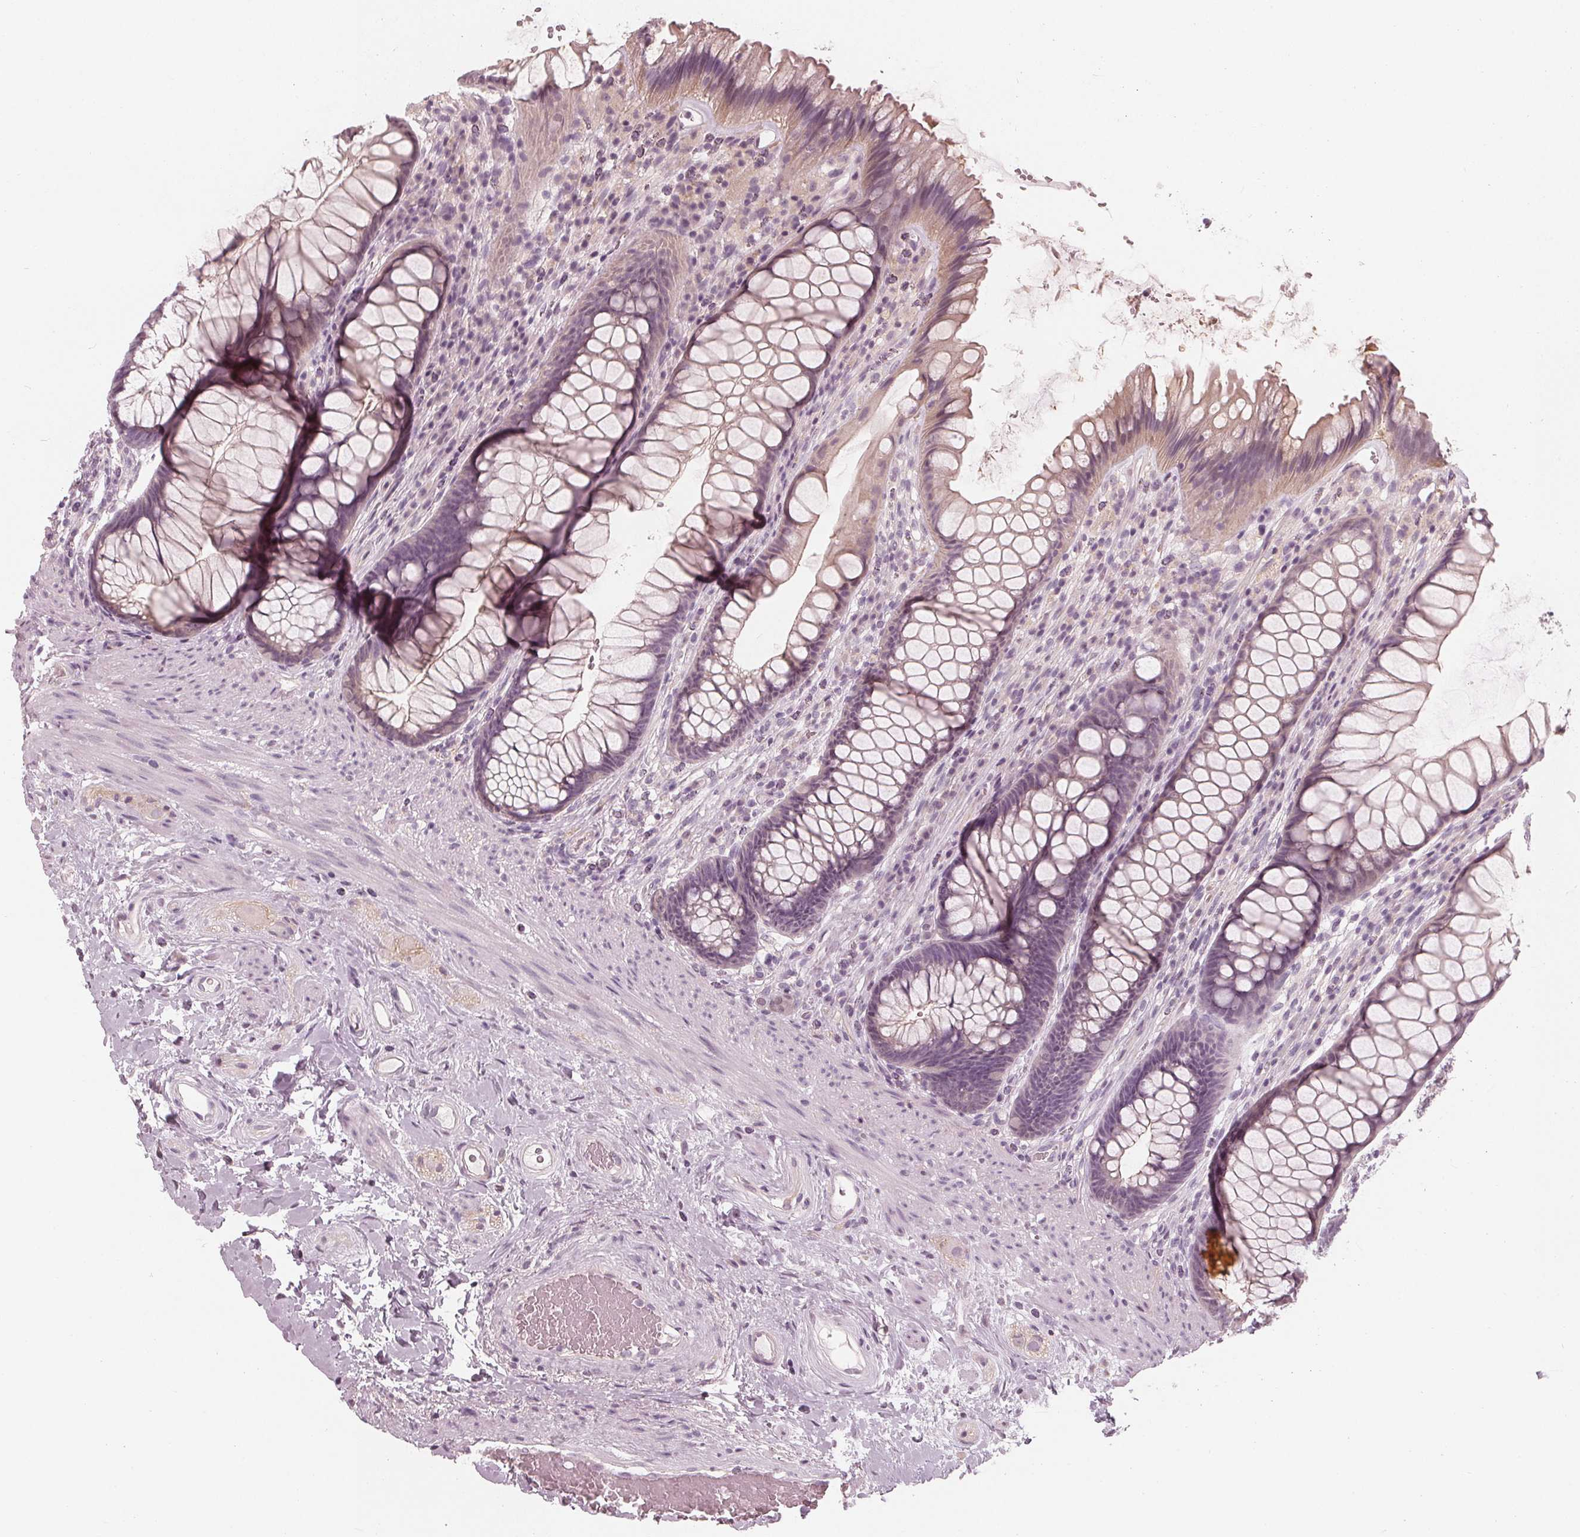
{"staining": {"intensity": "weak", "quantity": "25%-75%", "location": "cytoplasmic/membranous"}, "tissue": "rectum", "cell_type": "Glandular cells", "image_type": "normal", "snomed": [{"axis": "morphology", "description": "Normal tissue, NOS"}, {"axis": "topography", "description": "Rectum"}], "caption": "A brown stain shows weak cytoplasmic/membranous staining of a protein in glandular cells of benign human rectum.", "gene": "SAT2", "patient": {"sex": "male", "age": 53}}